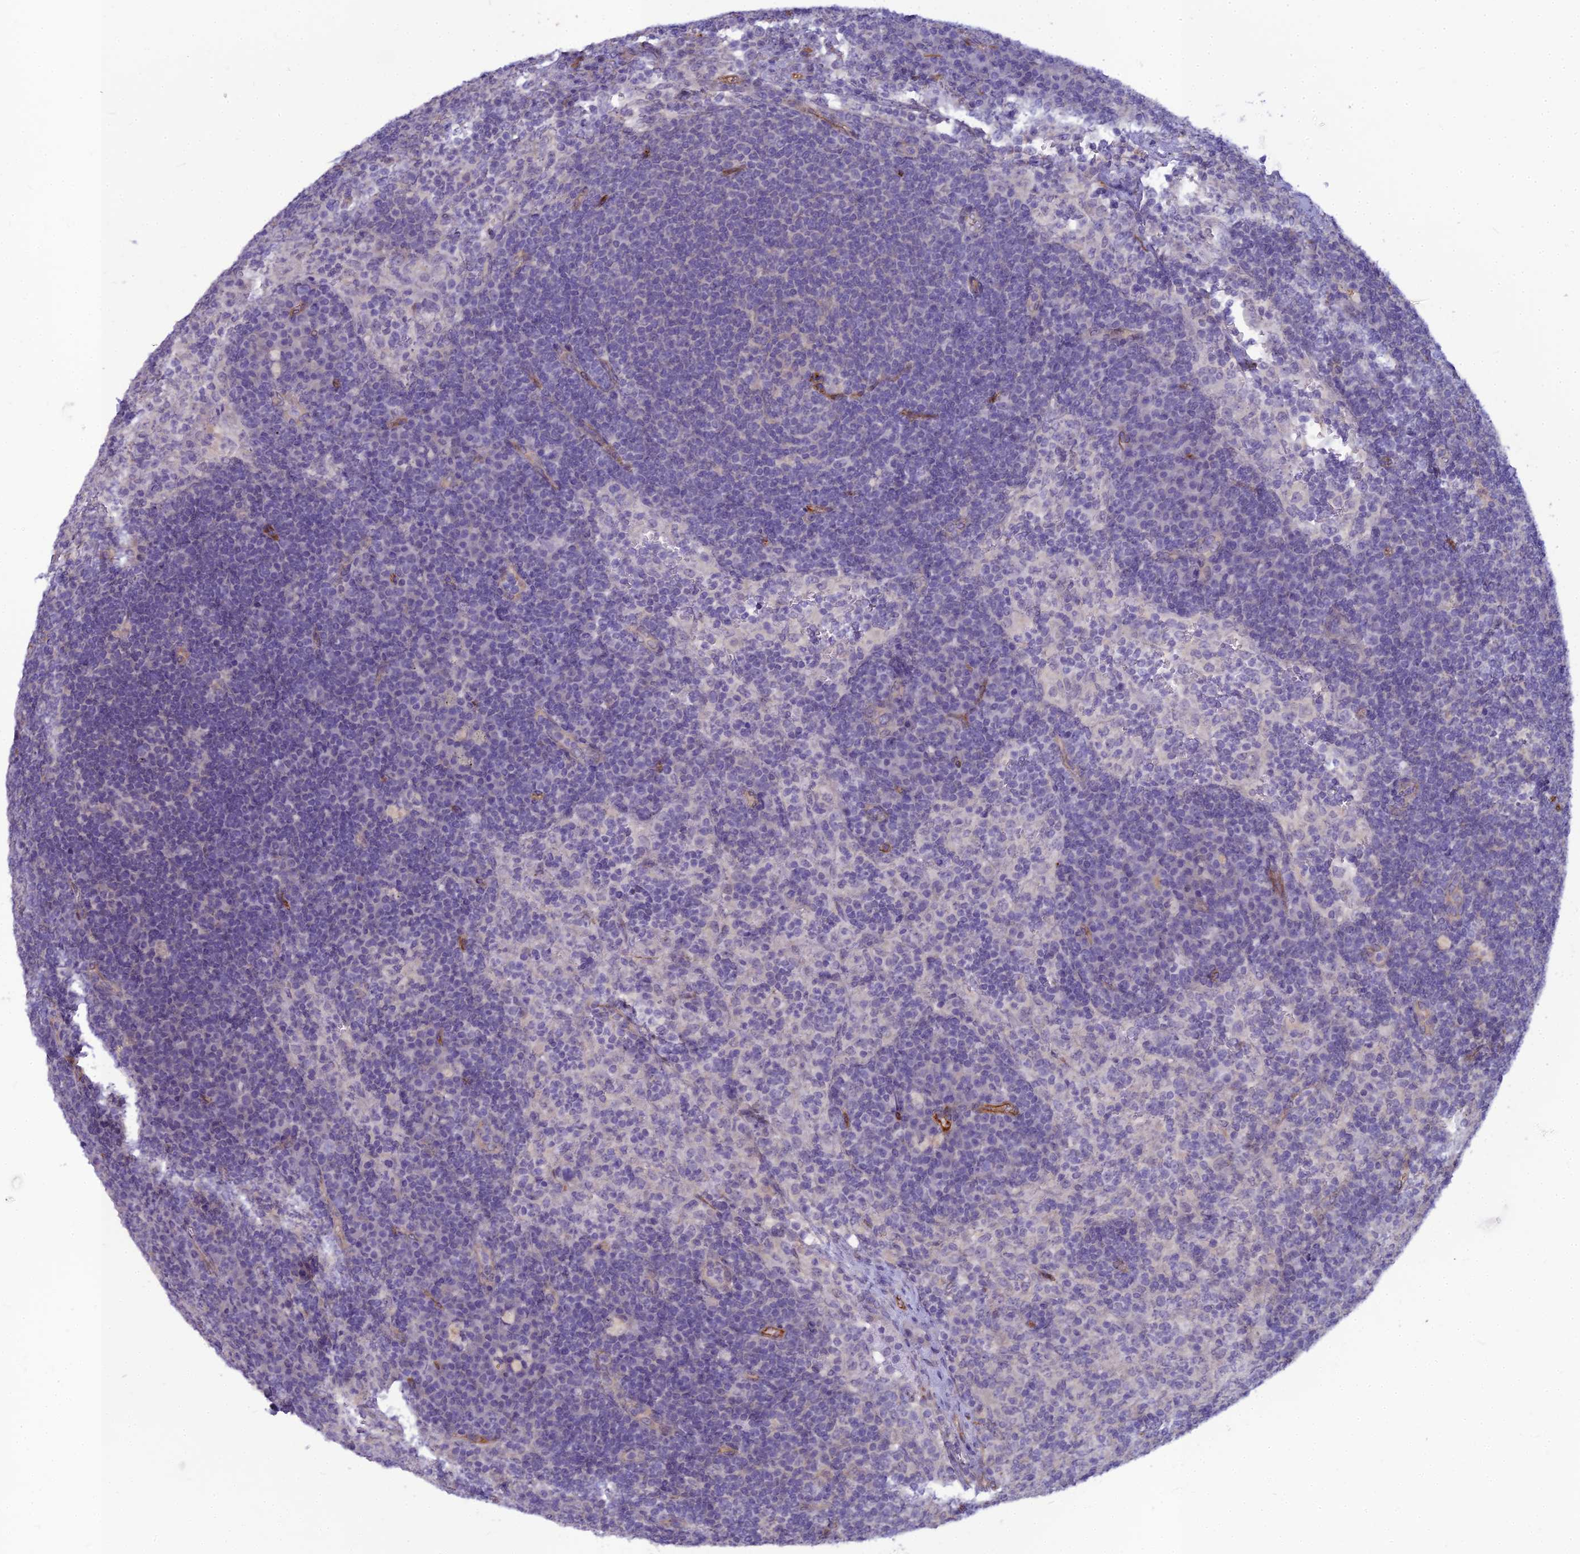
{"staining": {"intensity": "negative", "quantity": "none", "location": "none"}, "tissue": "lymph node", "cell_type": "Germinal center cells", "image_type": "normal", "snomed": [{"axis": "morphology", "description": "Normal tissue, NOS"}, {"axis": "topography", "description": "Lymph node"}], "caption": "This is an IHC photomicrograph of benign human lymph node. There is no staining in germinal center cells.", "gene": "RGL3", "patient": {"sex": "female", "age": 70}}